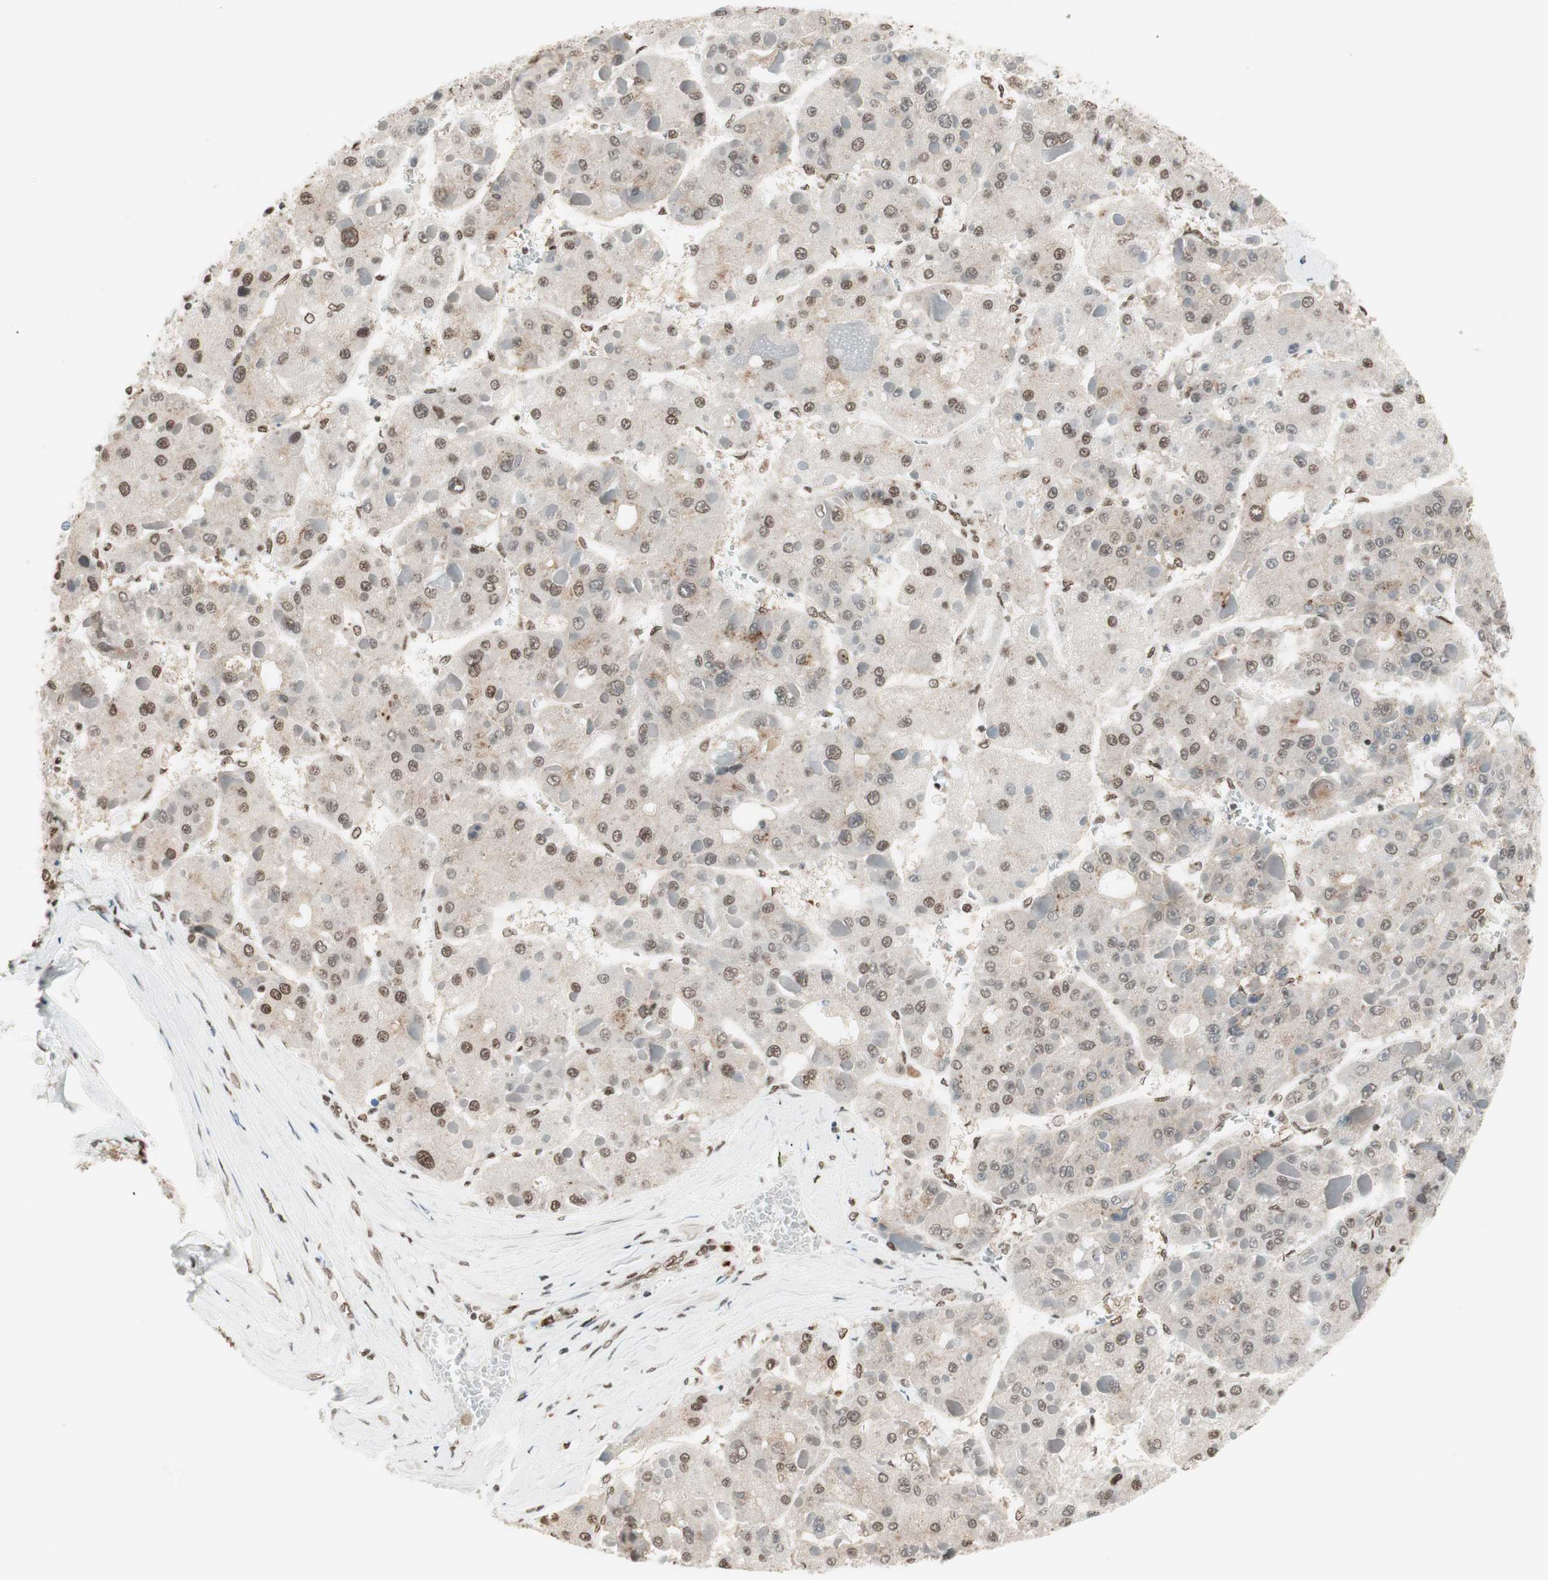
{"staining": {"intensity": "moderate", "quantity": "<25%", "location": "nuclear"}, "tissue": "liver cancer", "cell_type": "Tumor cells", "image_type": "cancer", "snomed": [{"axis": "morphology", "description": "Carcinoma, Hepatocellular, NOS"}, {"axis": "topography", "description": "Liver"}], "caption": "This photomicrograph shows IHC staining of liver cancer (hepatocellular carcinoma), with low moderate nuclear staining in about <25% of tumor cells.", "gene": "SMARCE1", "patient": {"sex": "female", "age": 73}}